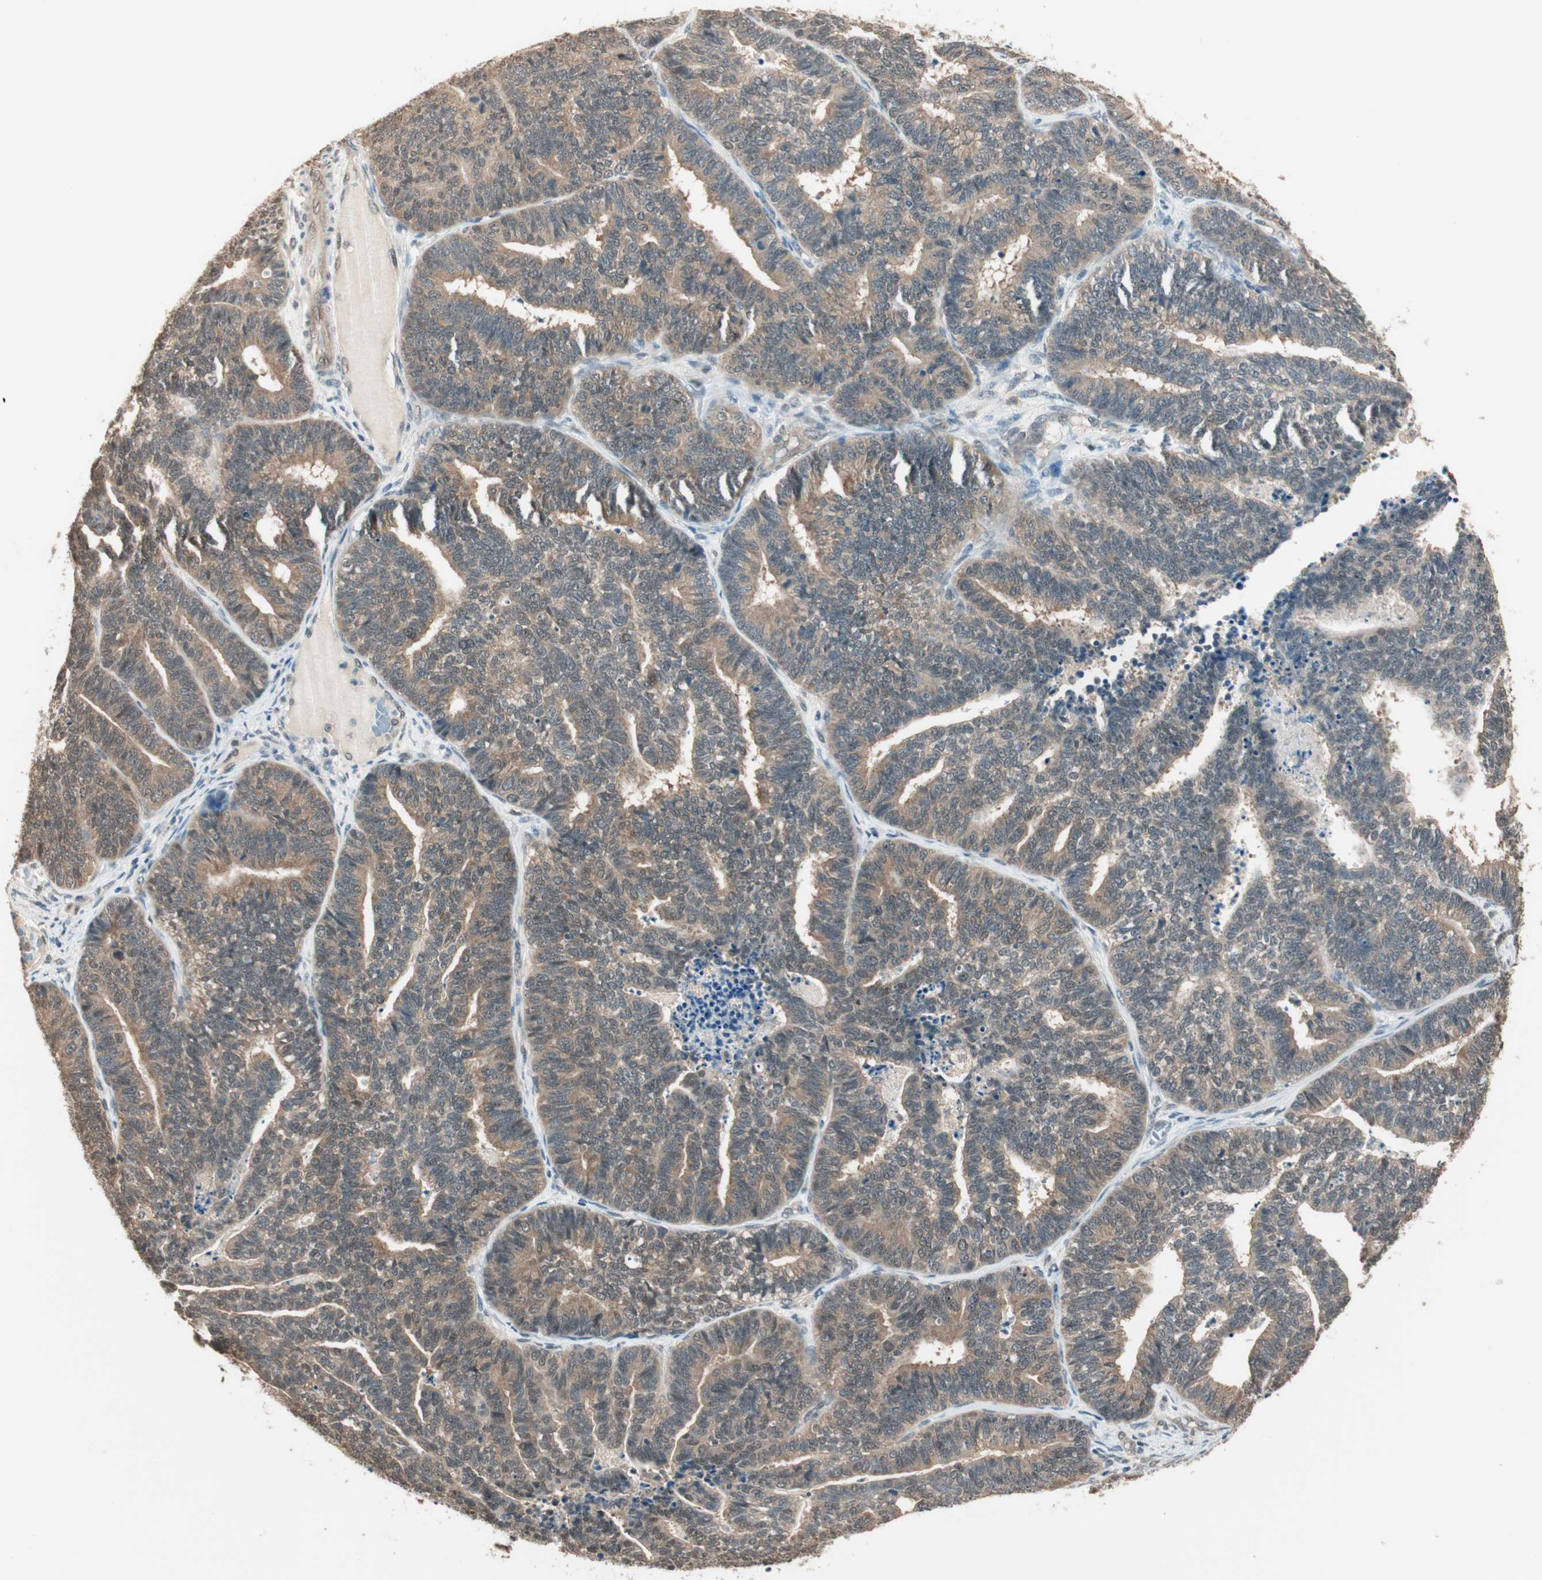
{"staining": {"intensity": "weak", "quantity": "25%-75%", "location": "cytoplasmic/membranous"}, "tissue": "endometrial cancer", "cell_type": "Tumor cells", "image_type": "cancer", "snomed": [{"axis": "morphology", "description": "Adenocarcinoma, NOS"}, {"axis": "topography", "description": "Endometrium"}], "caption": "Protein expression by IHC demonstrates weak cytoplasmic/membranous expression in approximately 25%-75% of tumor cells in endometrial cancer.", "gene": "USP5", "patient": {"sex": "female", "age": 70}}